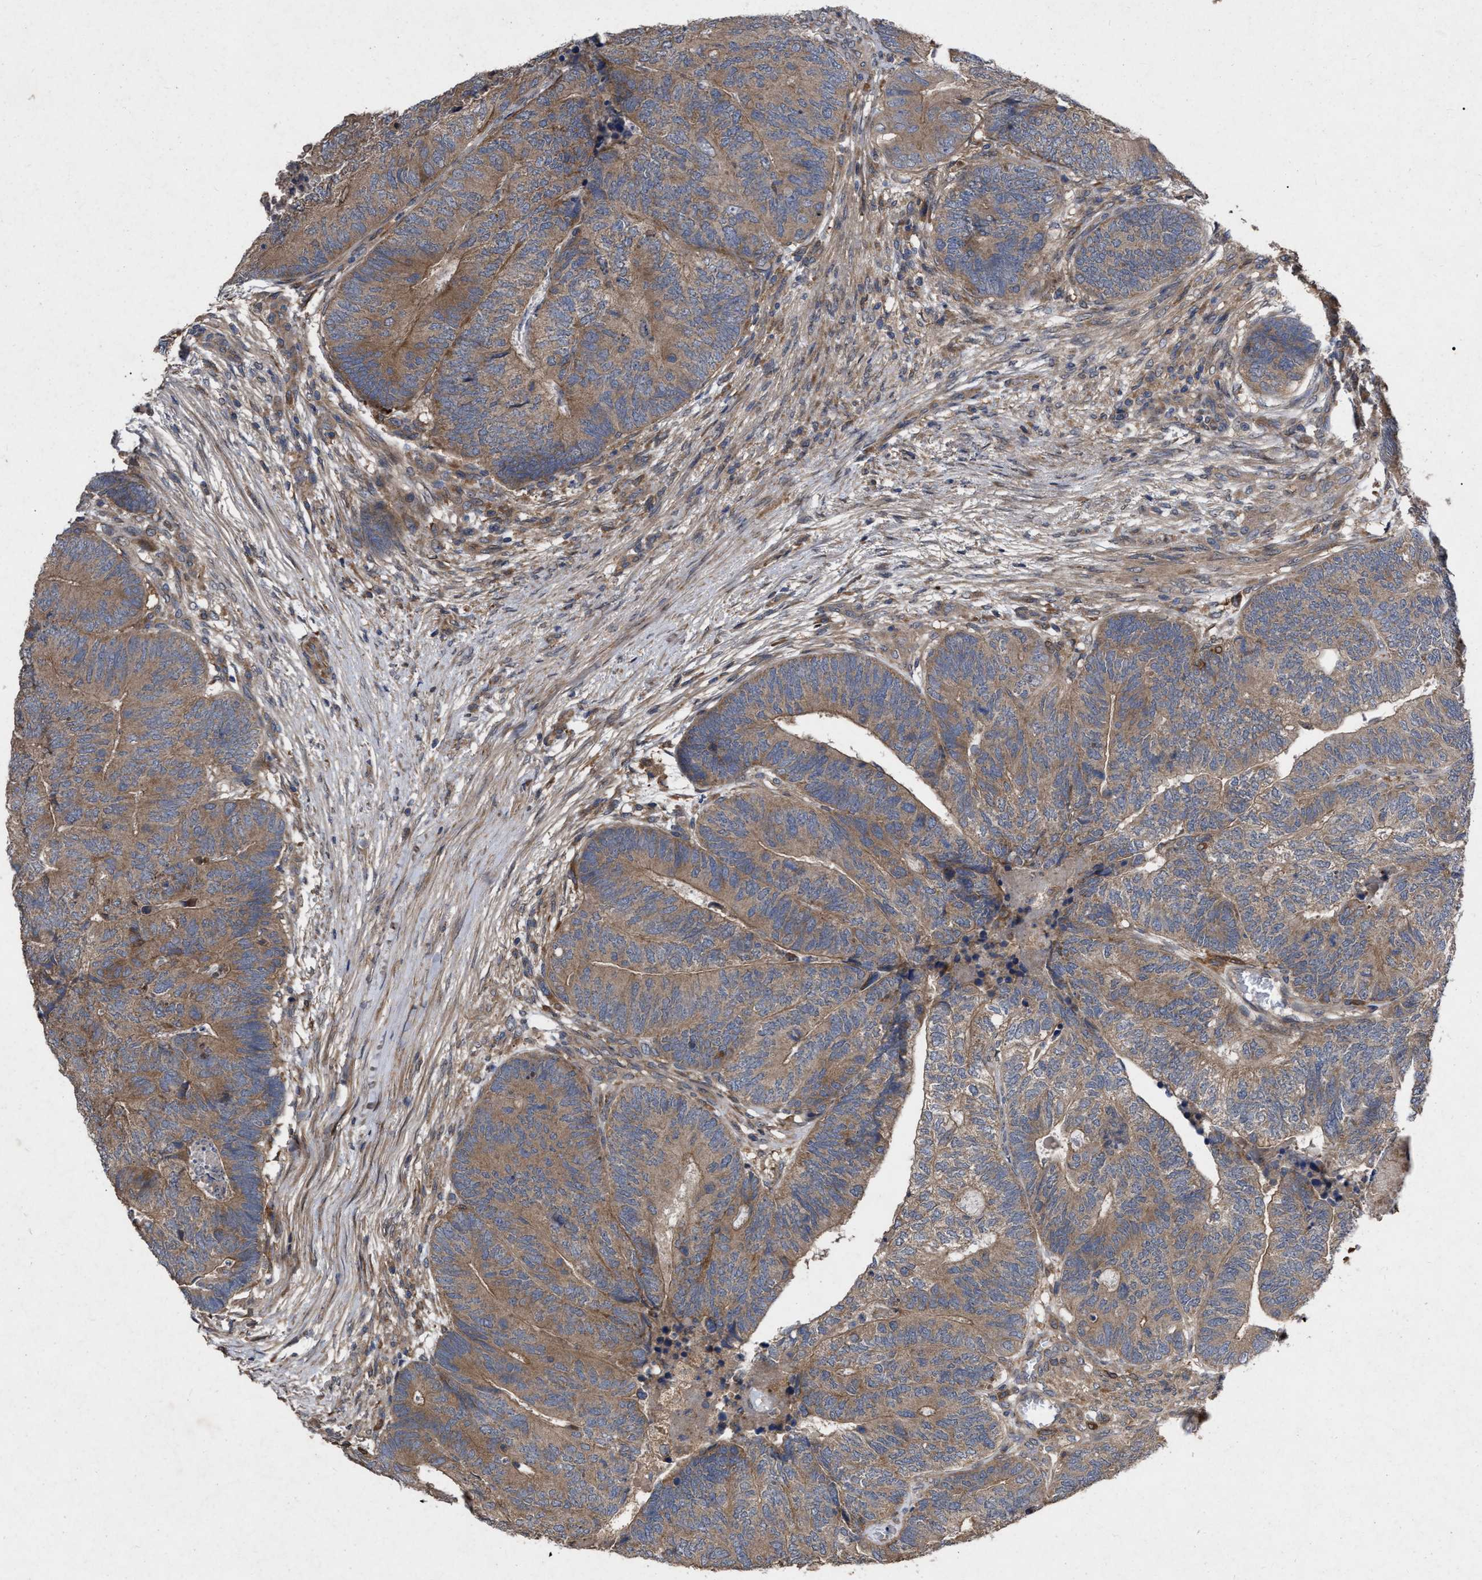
{"staining": {"intensity": "moderate", "quantity": ">75%", "location": "cytoplasmic/membranous"}, "tissue": "colorectal cancer", "cell_type": "Tumor cells", "image_type": "cancer", "snomed": [{"axis": "morphology", "description": "Adenocarcinoma, NOS"}, {"axis": "topography", "description": "Colon"}], "caption": "Protein staining of colorectal cancer (adenocarcinoma) tissue reveals moderate cytoplasmic/membranous expression in about >75% of tumor cells.", "gene": "CDKN2C", "patient": {"sex": "female", "age": 67}}